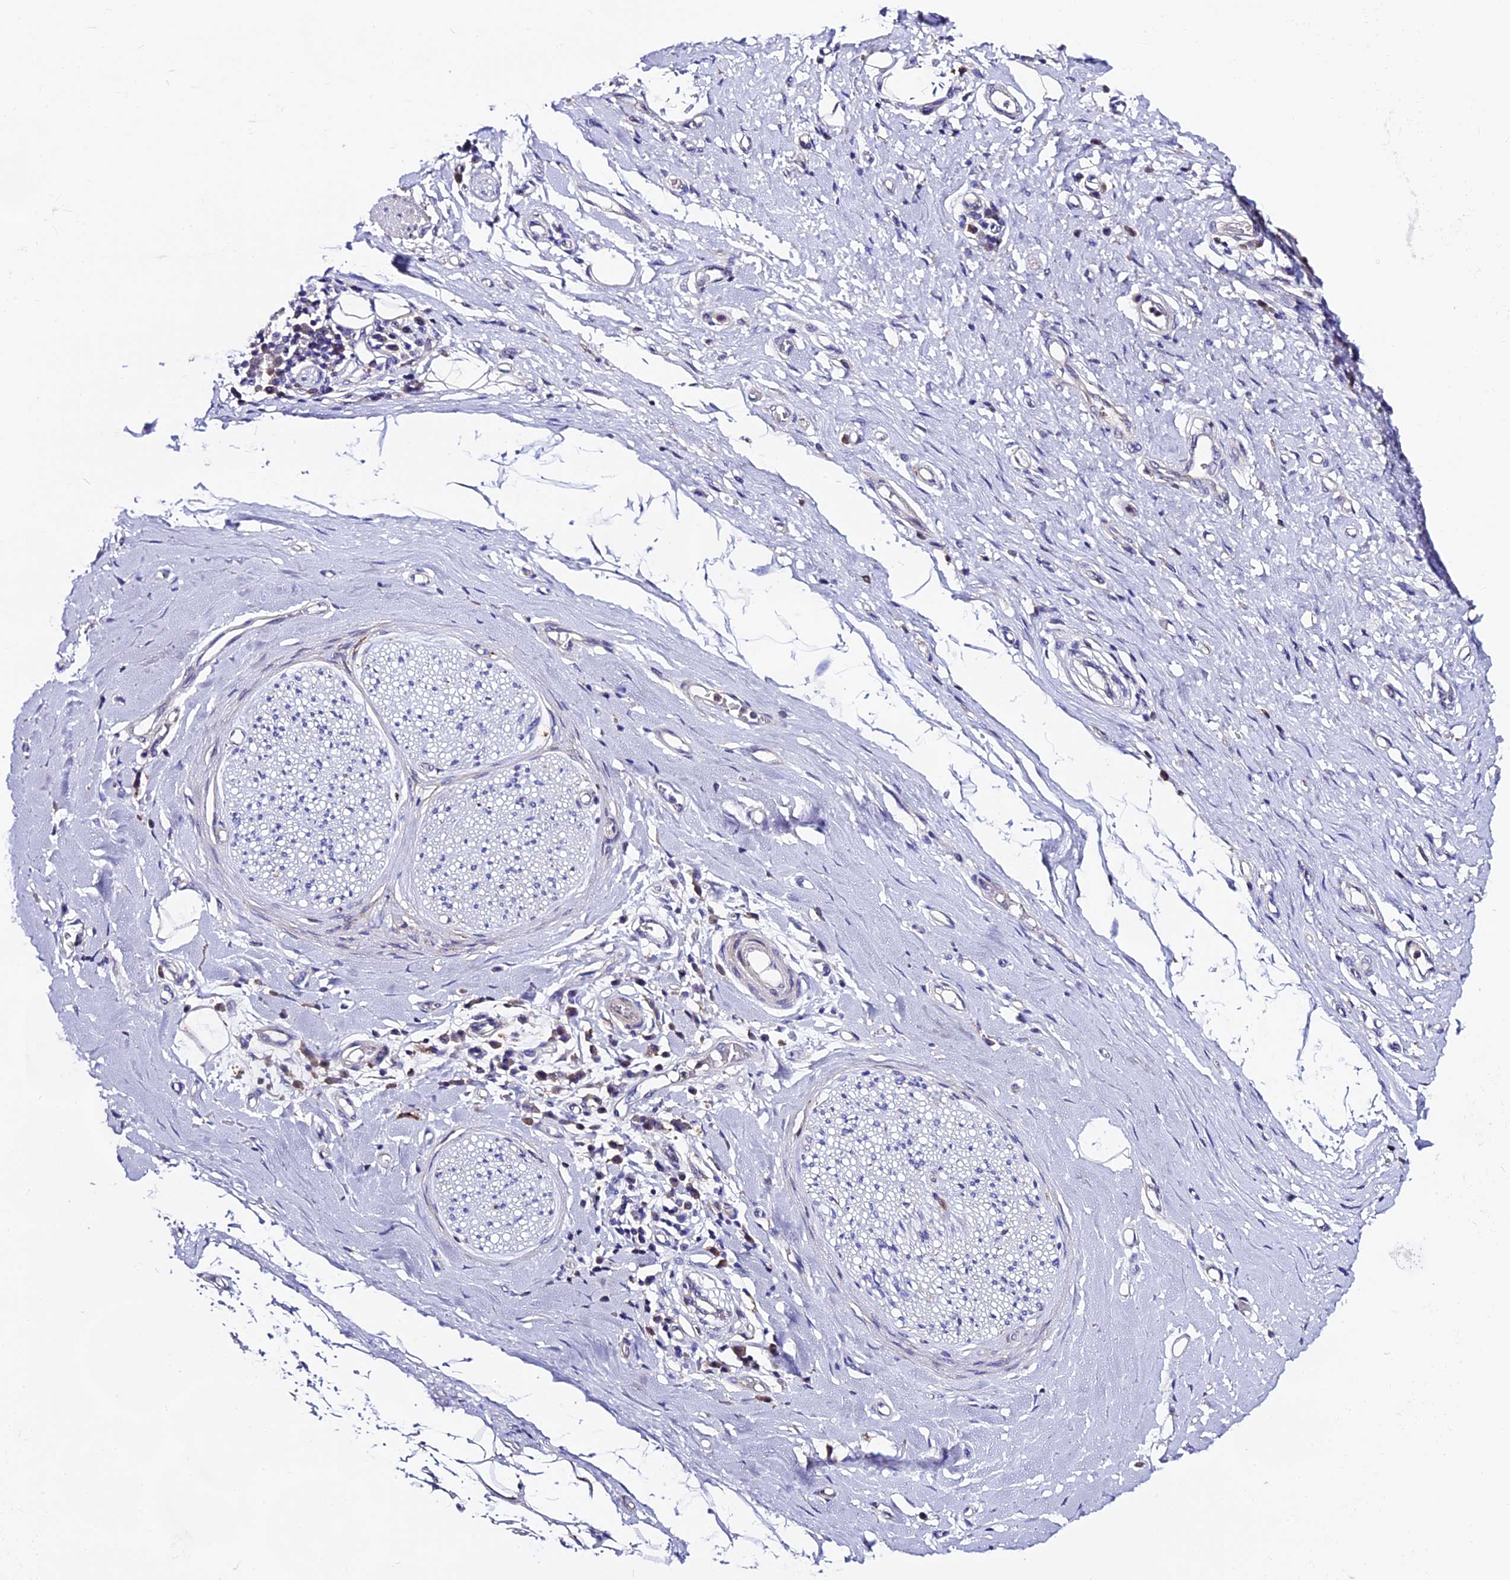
{"staining": {"intensity": "negative", "quantity": "none", "location": "none"}, "tissue": "adipose tissue", "cell_type": "Adipocytes", "image_type": "normal", "snomed": [{"axis": "morphology", "description": "Normal tissue, NOS"}, {"axis": "morphology", "description": "Adenocarcinoma, NOS"}, {"axis": "topography", "description": "Esophagus"}, {"axis": "topography", "description": "Stomach, upper"}, {"axis": "topography", "description": "Peripheral nerve tissue"}], "caption": "A histopathology image of adipose tissue stained for a protein shows no brown staining in adipocytes. Nuclei are stained in blue.", "gene": "NOD2", "patient": {"sex": "male", "age": 62}}